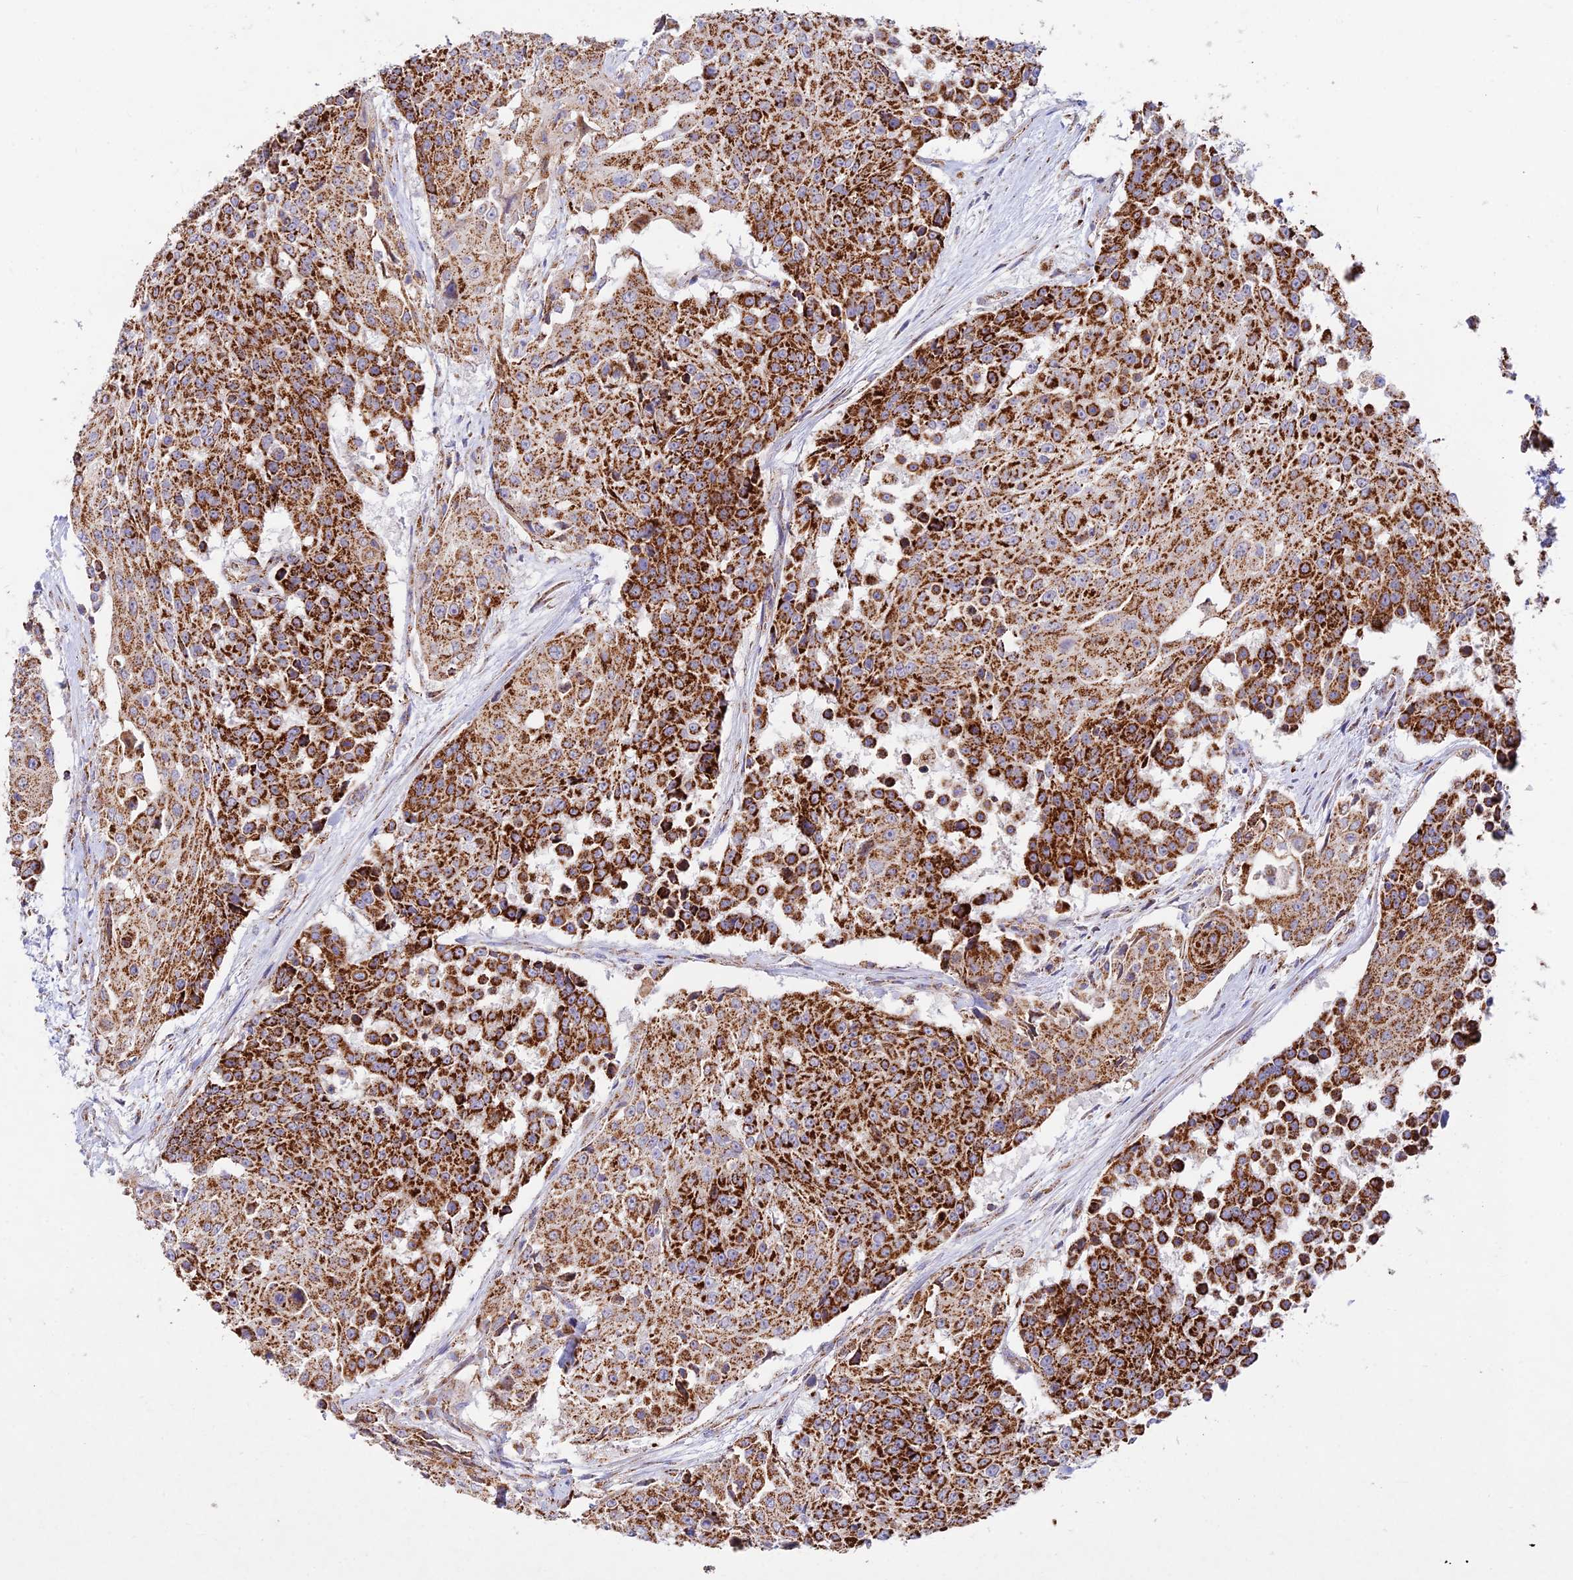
{"staining": {"intensity": "strong", "quantity": ">75%", "location": "cytoplasmic/membranous"}, "tissue": "urothelial cancer", "cell_type": "Tumor cells", "image_type": "cancer", "snomed": [{"axis": "morphology", "description": "Urothelial carcinoma, High grade"}, {"axis": "topography", "description": "Urinary bladder"}], "caption": "Protein staining of high-grade urothelial carcinoma tissue displays strong cytoplasmic/membranous expression in about >75% of tumor cells. (DAB (3,3'-diaminobenzidine) IHC, brown staining for protein, blue staining for nuclei).", "gene": "KHDC3L", "patient": {"sex": "female", "age": 63}}